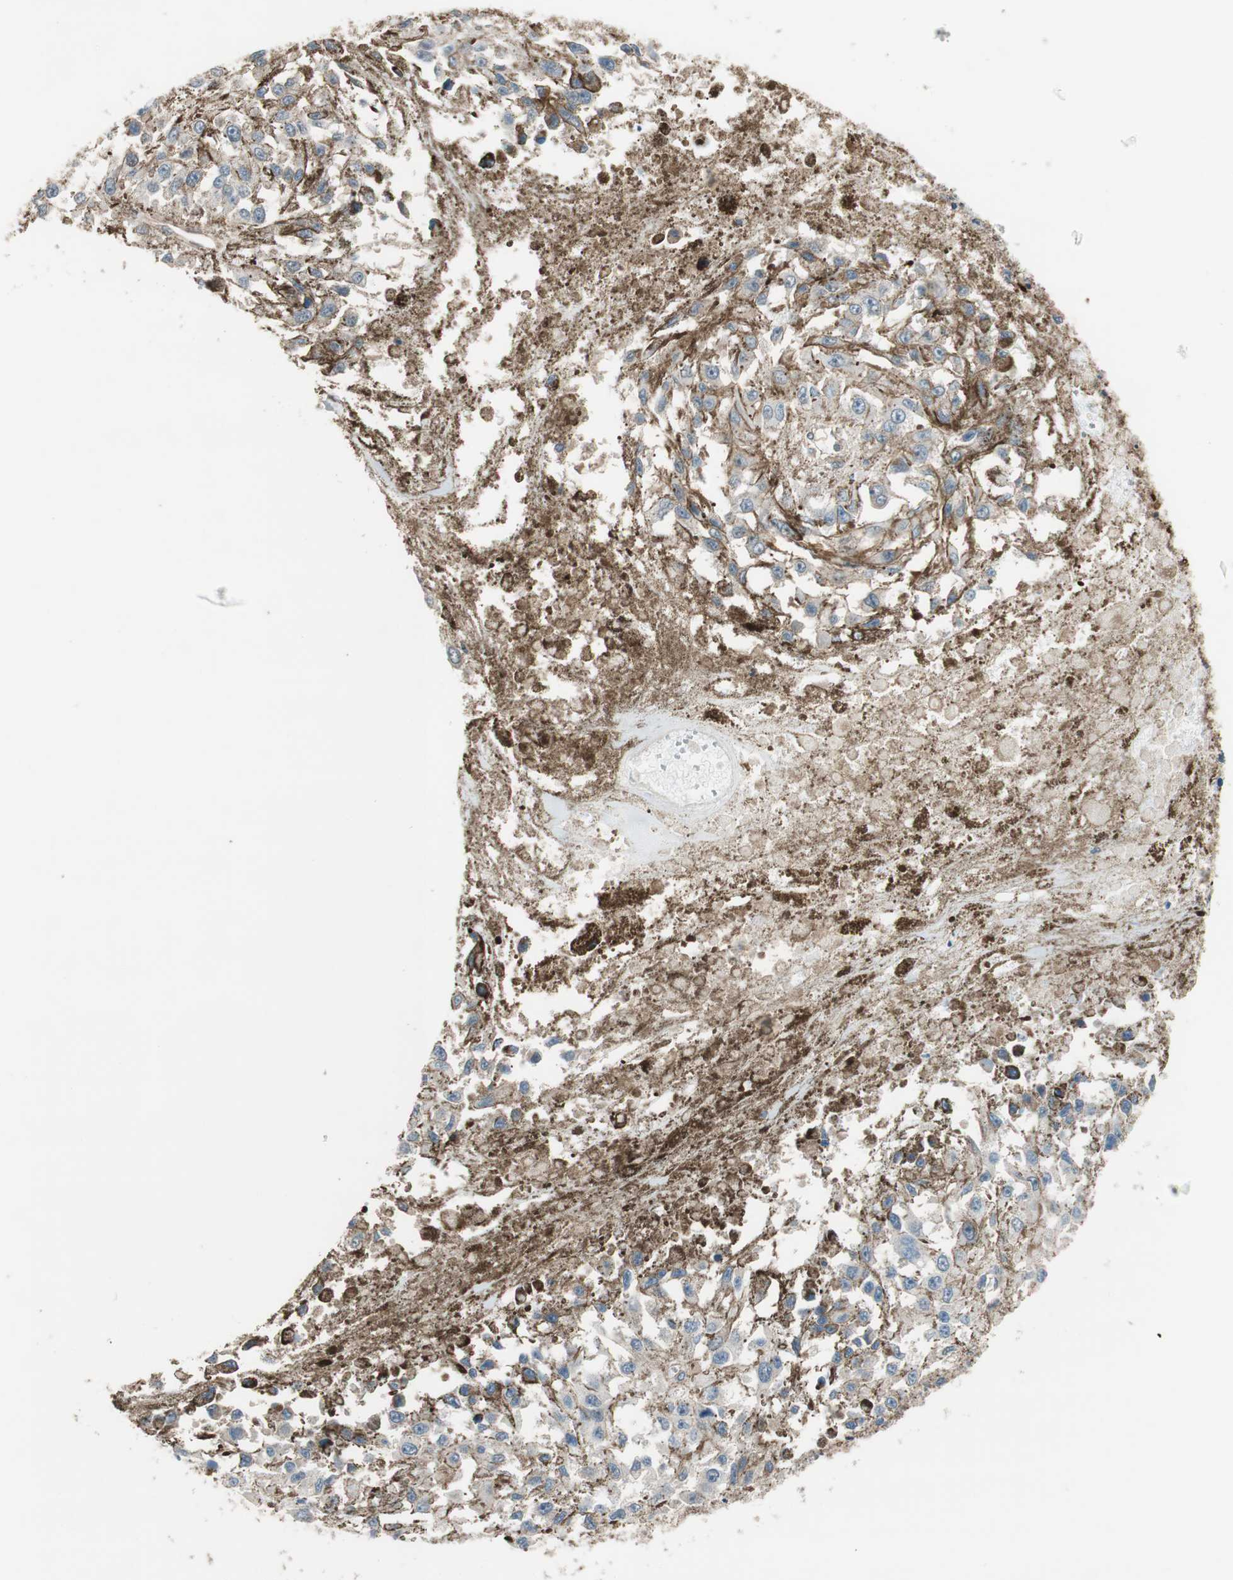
{"staining": {"intensity": "negative", "quantity": "none", "location": "none"}, "tissue": "melanoma", "cell_type": "Tumor cells", "image_type": "cancer", "snomed": [{"axis": "morphology", "description": "Malignant melanoma, Metastatic site"}, {"axis": "topography", "description": "Lymph node"}], "caption": "A high-resolution image shows immunohistochemistry staining of malignant melanoma (metastatic site), which exhibits no significant staining in tumor cells. Brightfield microscopy of immunohistochemistry (IHC) stained with DAB (brown) and hematoxylin (blue), captured at high magnification.", "gene": "CALML3", "patient": {"sex": "male", "age": 59}}